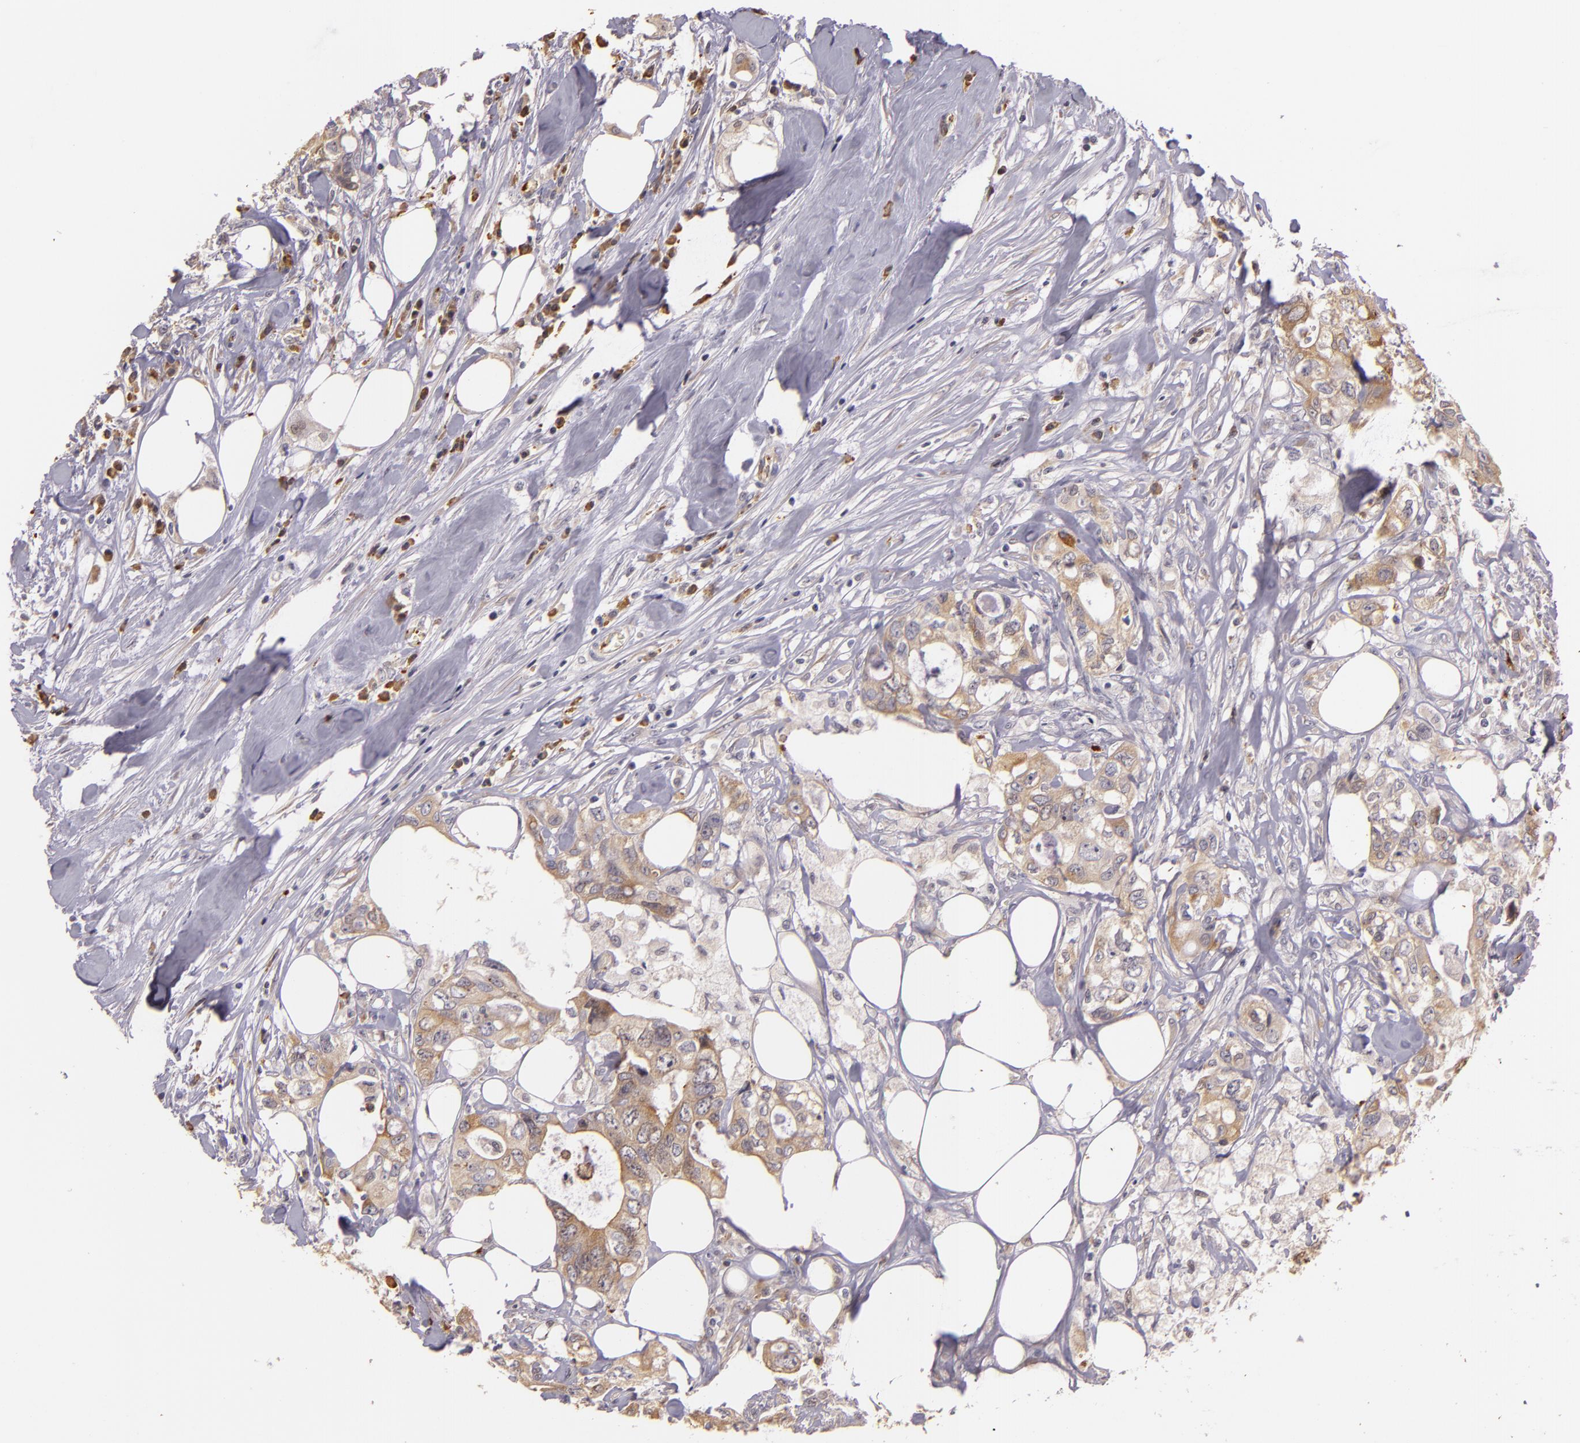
{"staining": {"intensity": "weak", "quantity": "25%-75%", "location": "cytoplasmic/membranous"}, "tissue": "colorectal cancer", "cell_type": "Tumor cells", "image_type": "cancer", "snomed": [{"axis": "morphology", "description": "Adenocarcinoma, NOS"}, {"axis": "topography", "description": "Rectum"}], "caption": "IHC image of human colorectal cancer stained for a protein (brown), which demonstrates low levels of weak cytoplasmic/membranous staining in approximately 25%-75% of tumor cells.", "gene": "SYTL4", "patient": {"sex": "female", "age": 57}}